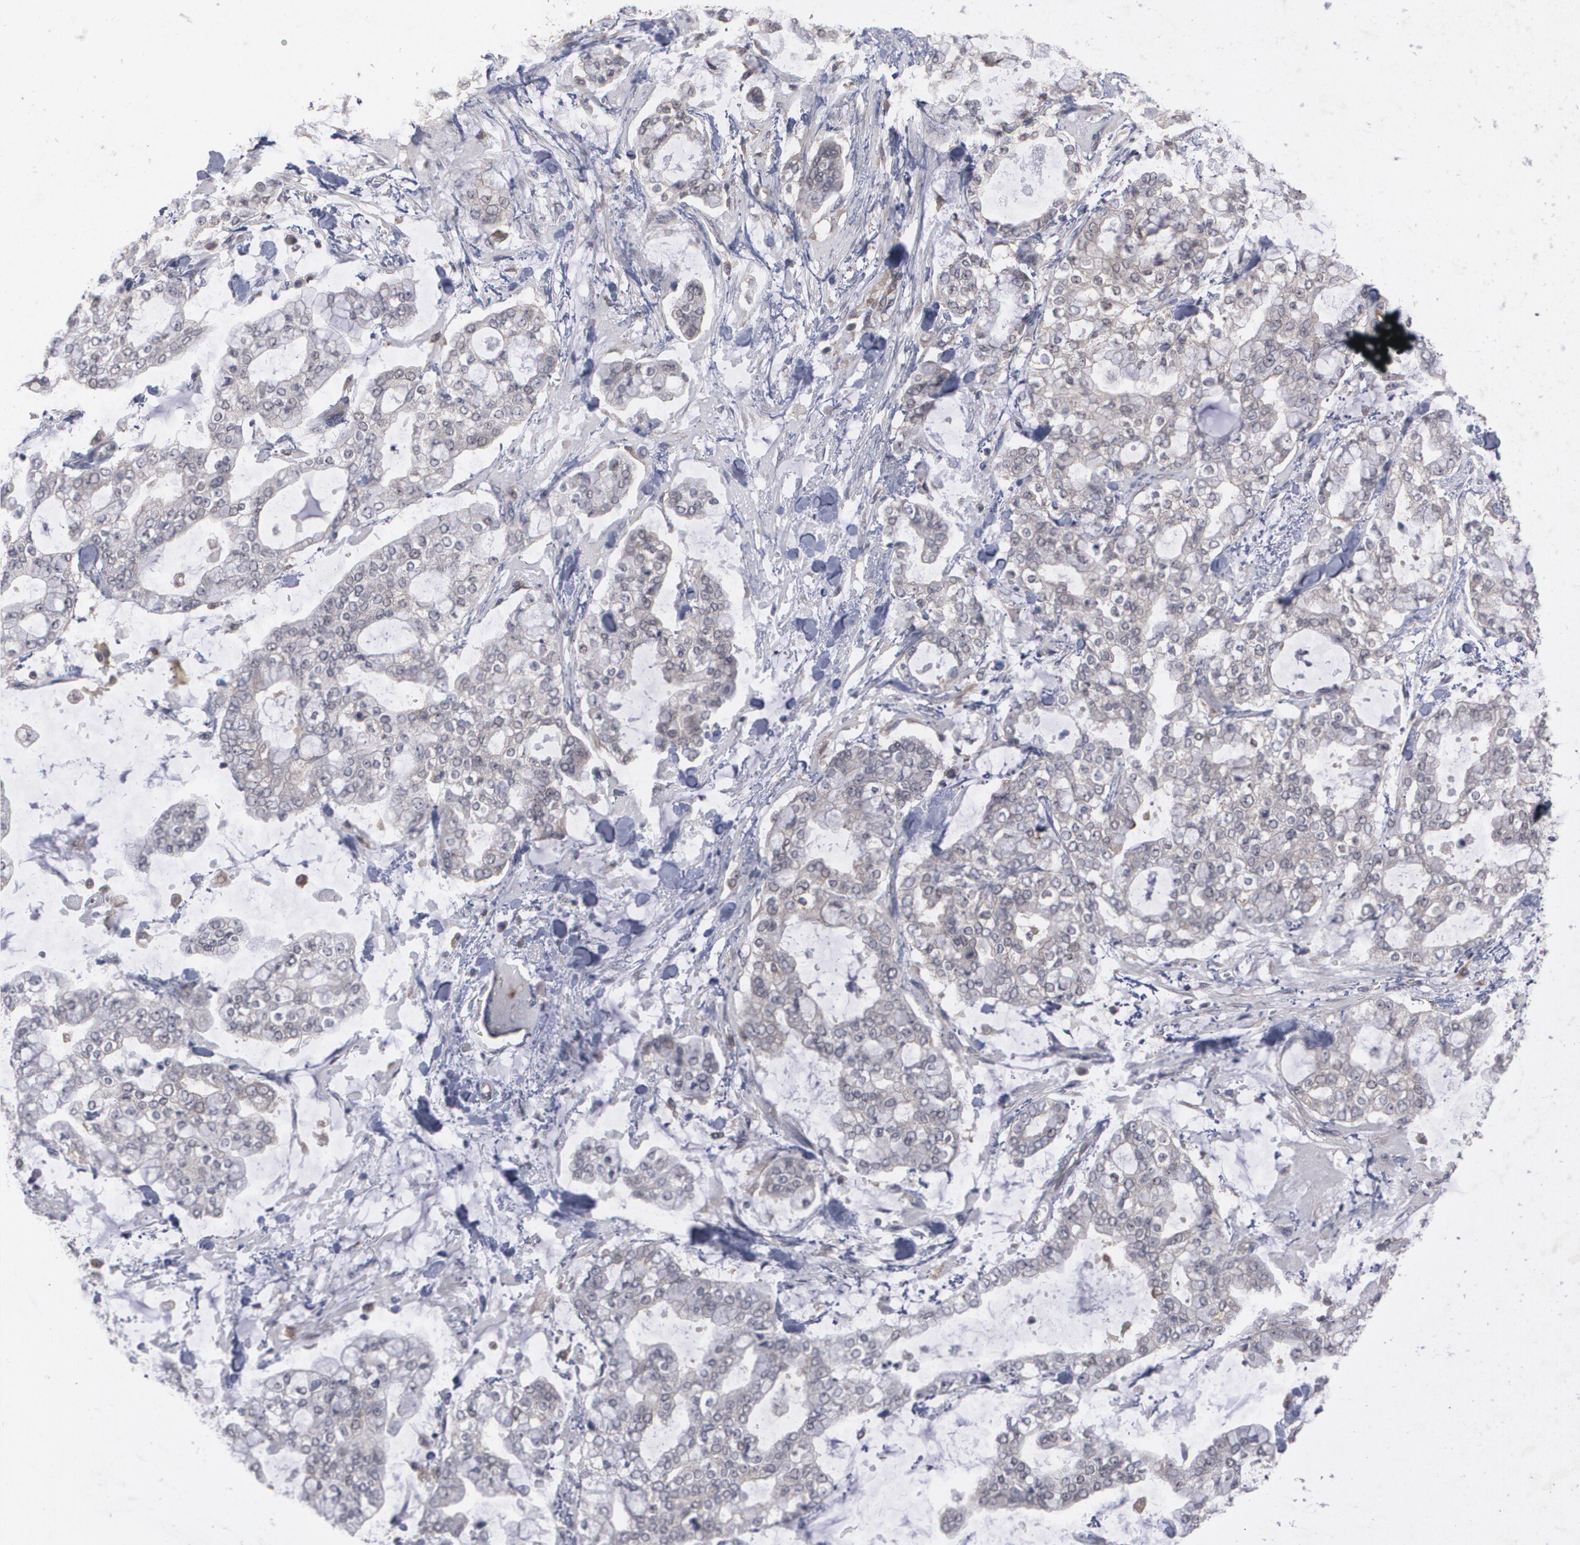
{"staining": {"intensity": "negative", "quantity": "none", "location": "none"}, "tissue": "stomach cancer", "cell_type": "Tumor cells", "image_type": "cancer", "snomed": [{"axis": "morphology", "description": "Normal tissue, NOS"}, {"axis": "morphology", "description": "Adenocarcinoma, NOS"}, {"axis": "topography", "description": "Stomach, upper"}, {"axis": "topography", "description": "Stomach"}], "caption": "High power microscopy micrograph of an IHC photomicrograph of adenocarcinoma (stomach), revealing no significant staining in tumor cells. (Stains: DAB (3,3'-diaminobenzidine) IHC with hematoxylin counter stain, Microscopy: brightfield microscopy at high magnification).", "gene": "HTT", "patient": {"sex": "male", "age": 76}}